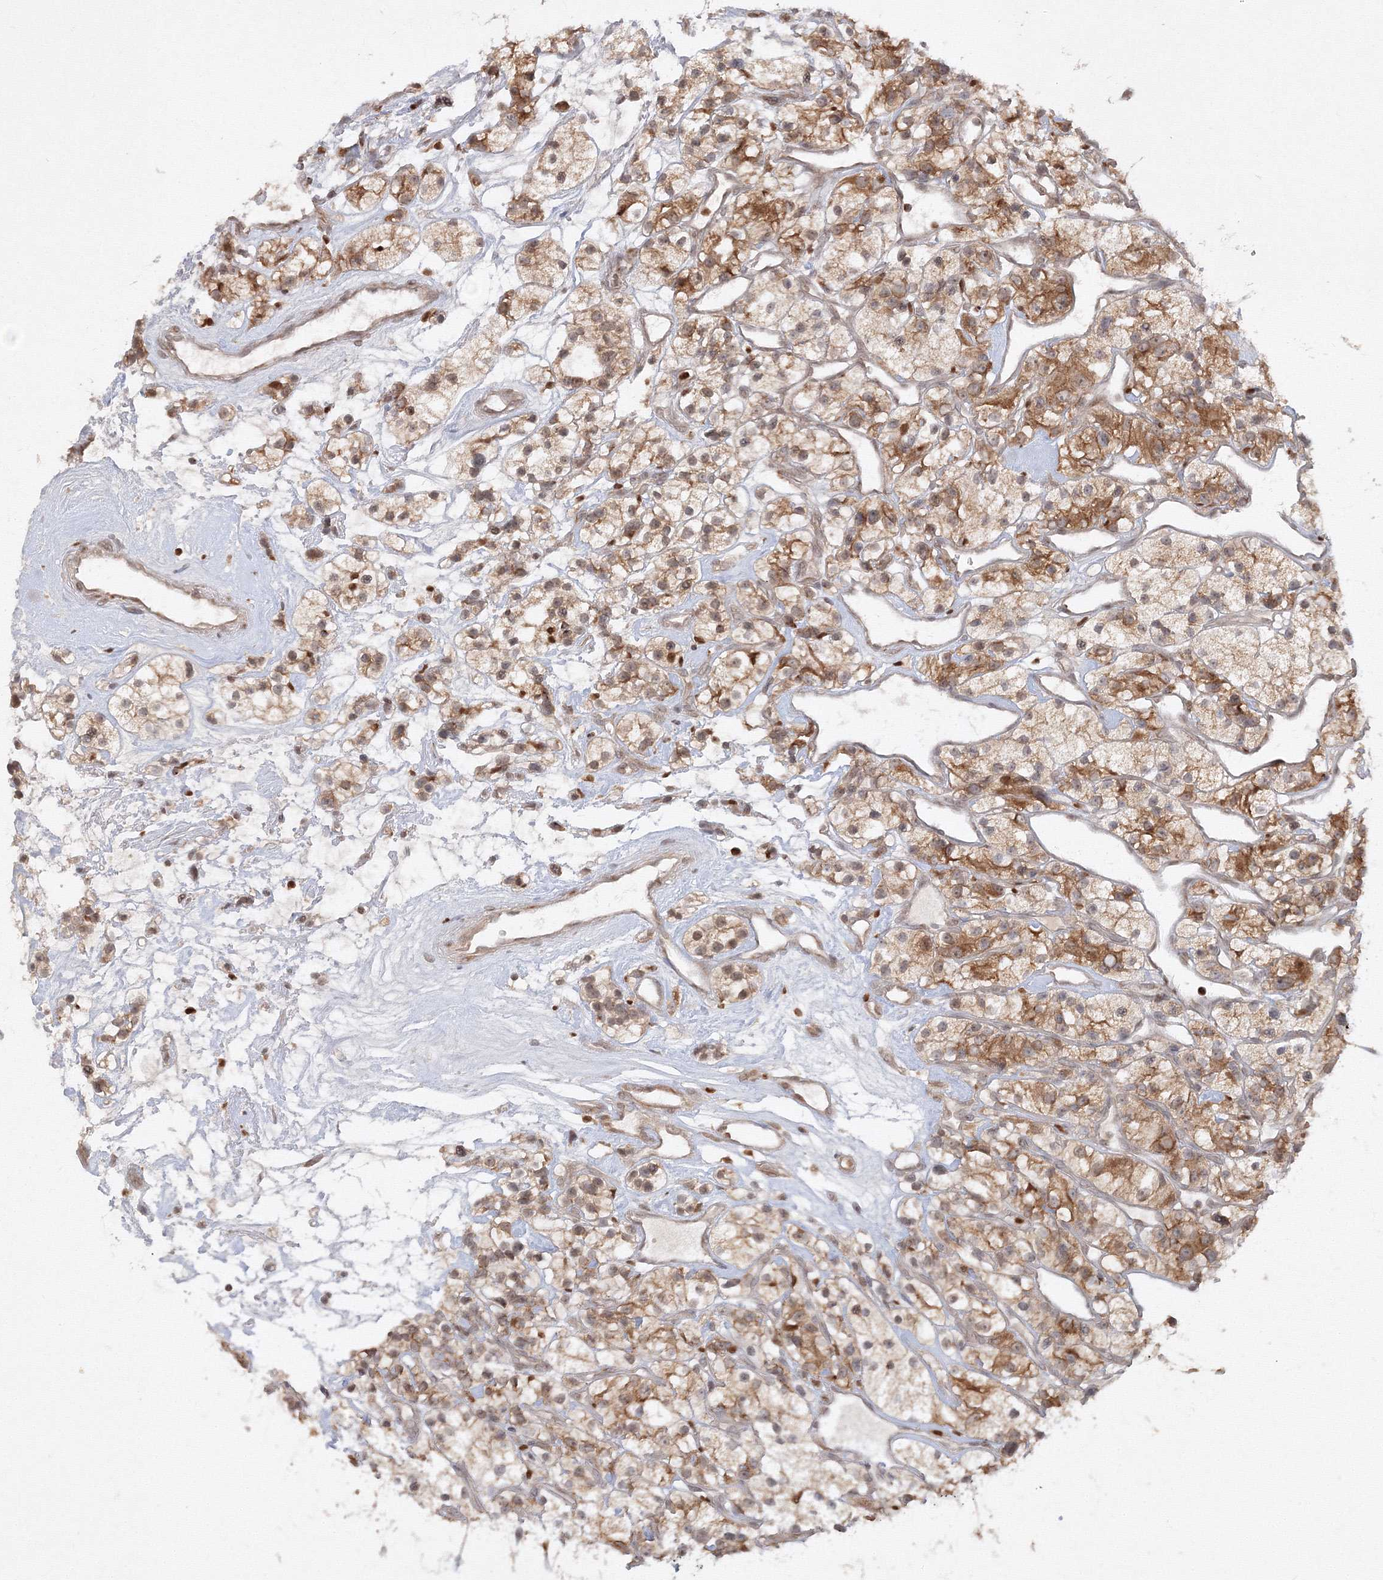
{"staining": {"intensity": "moderate", "quantity": ">75%", "location": "cytoplasmic/membranous"}, "tissue": "renal cancer", "cell_type": "Tumor cells", "image_type": "cancer", "snomed": [{"axis": "morphology", "description": "Adenocarcinoma, NOS"}, {"axis": "topography", "description": "Kidney"}], "caption": "Adenocarcinoma (renal) stained with immunohistochemistry (IHC) demonstrates moderate cytoplasmic/membranous expression in approximately >75% of tumor cells. (IHC, brightfield microscopy, high magnification).", "gene": "TMEM50B", "patient": {"sex": "female", "age": 57}}